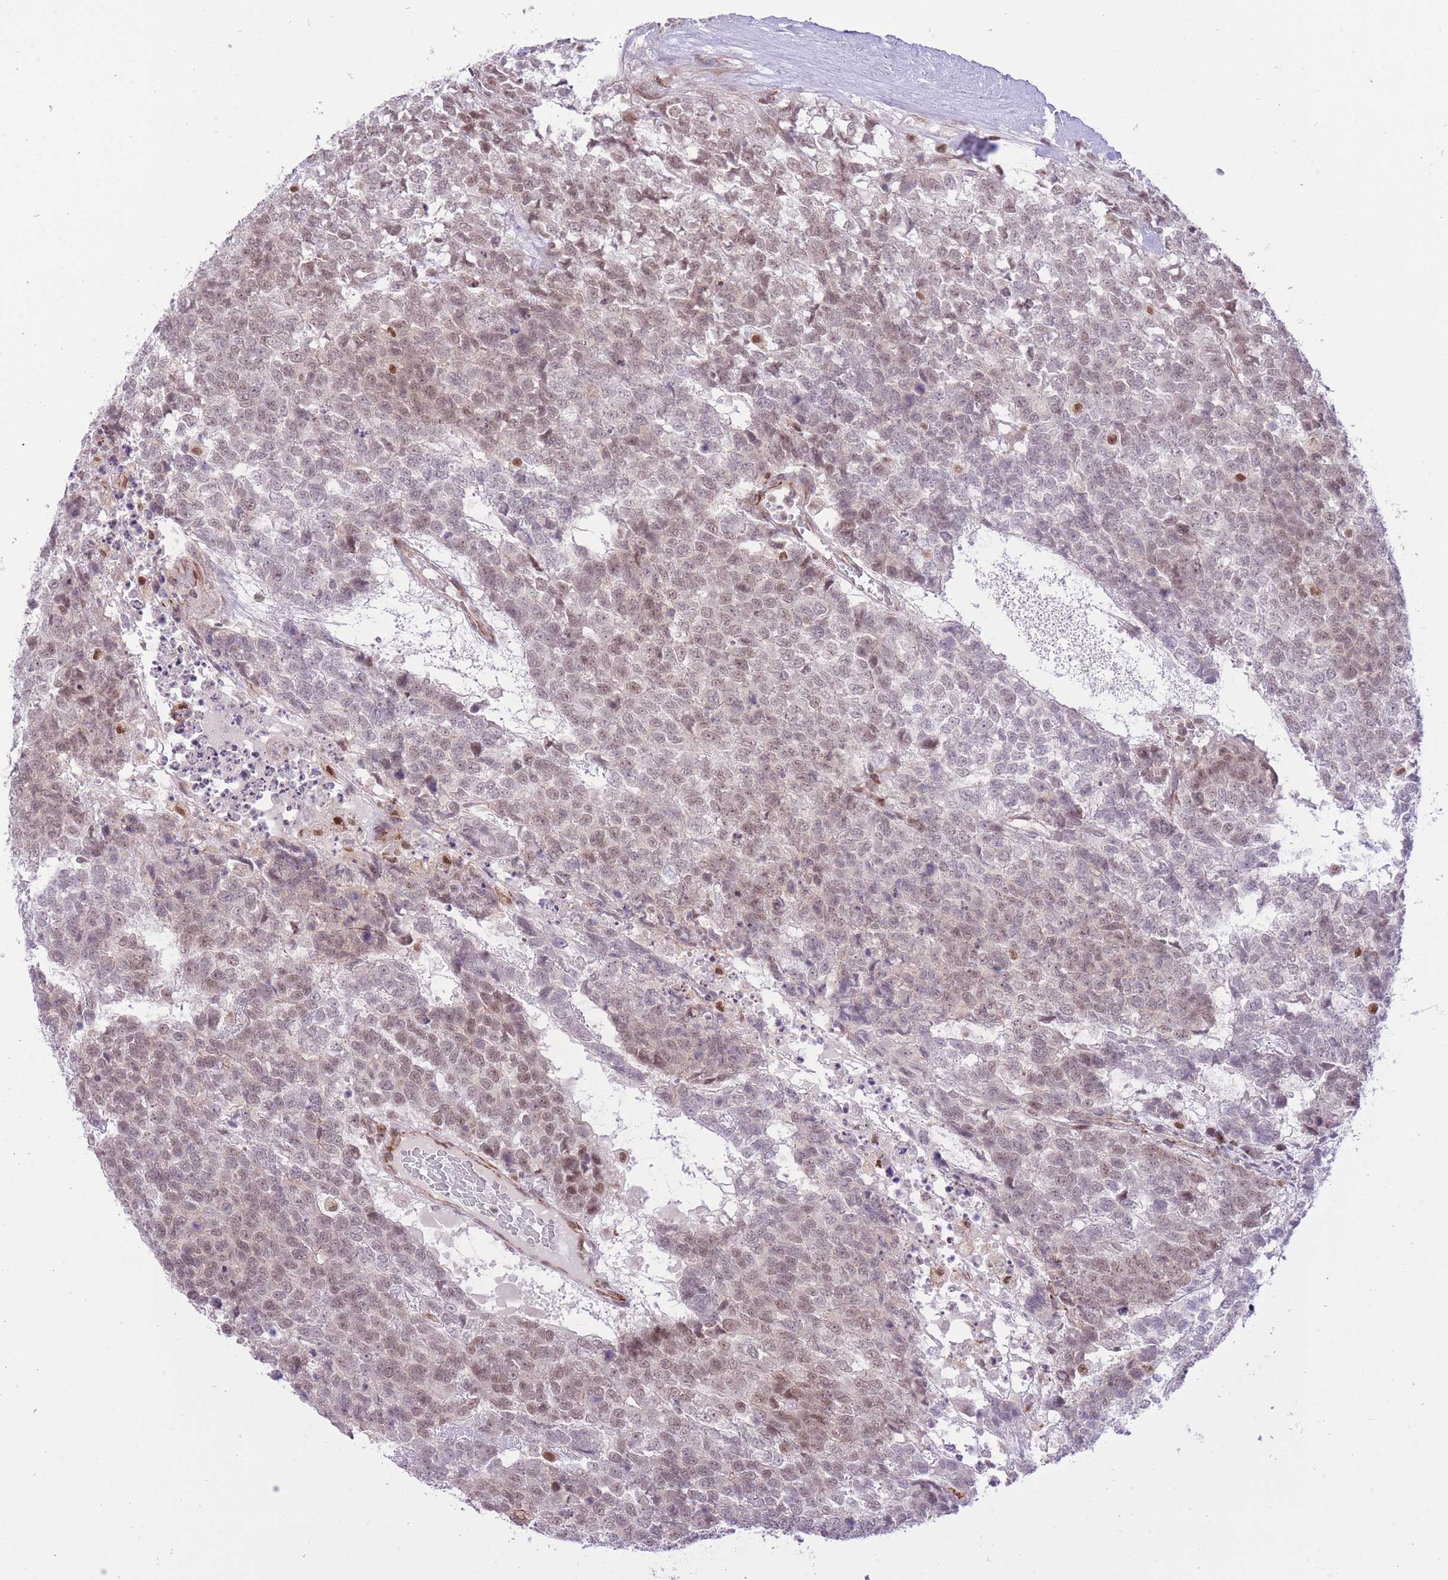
{"staining": {"intensity": "weak", "quantity": ">75%", "location": "nuclear"}, "tissue": "testis cancer", "cell_type": "Tumor cells", "image_type": "cancer", "snomed": [{"axis": "morphology", "description": "Carcinoma, Embryonal, NOS"}, {"axis": "topography", "description": "Testis"}], "caption": "Immunohistochemical staining of human testis cancer exhibits low levels of weak nuclear positivity in about >75% of tumor cells.", "gene": "ELL", "patient": {"sex": "male", "age": 23}}